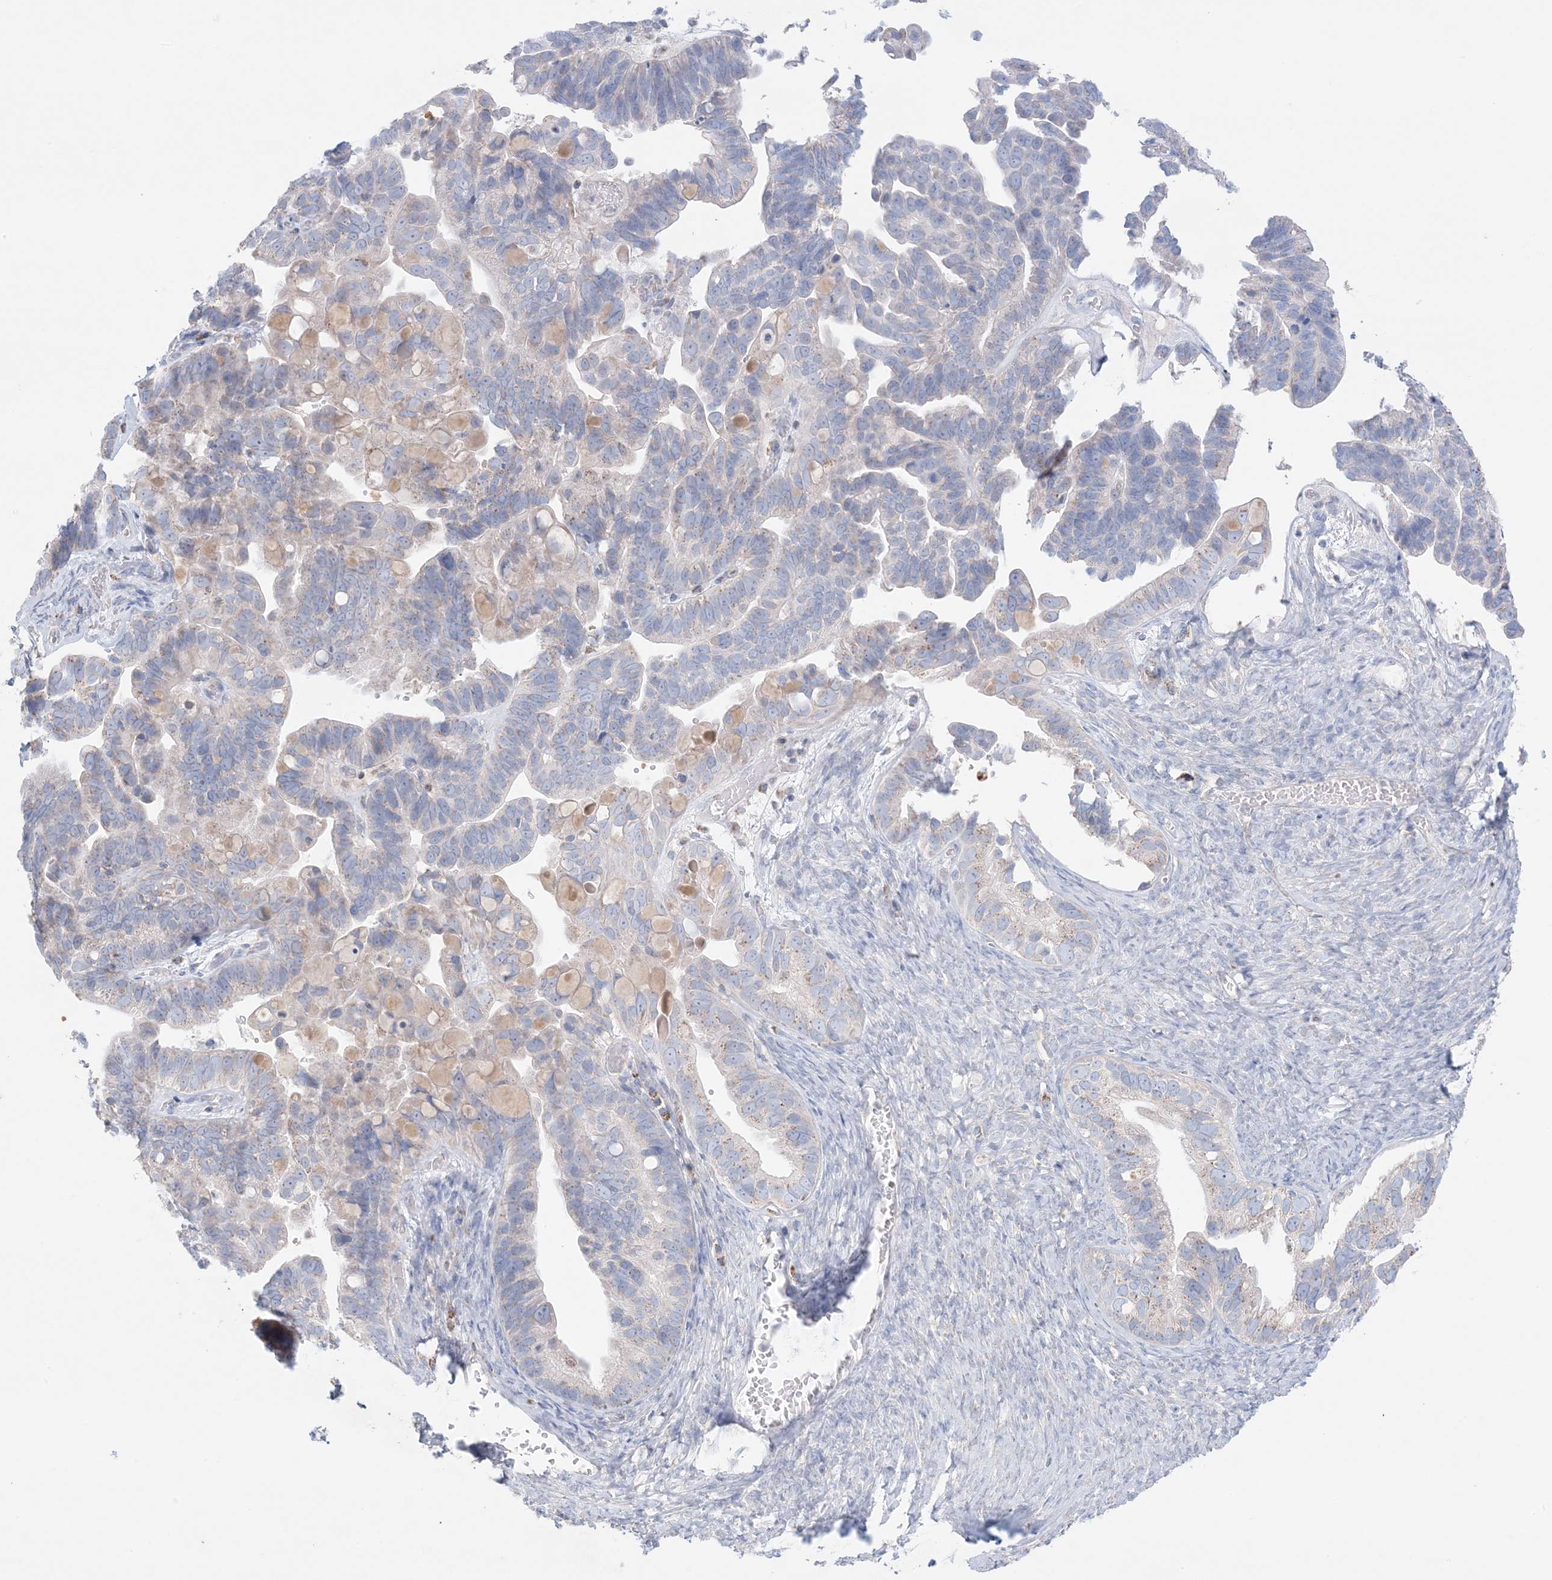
{"staining": {"intensity": "negative", "quantity": "none", "location": "none"}, "tissue": "ovarian cancer", "cell_type": "Tumor cells", "image_type": "cancer", "snomed": [{"axis": "morphology", "description": "Cystadenocarcinoma, serous, NOS"}, {"axis": "topography", "description": "Ovary"}], "caption": "Immunohistochemical staining of ovarian cancer (serous cystadenocarcinoma) reveals no significant expression in tumor cells. The staining is performed using DAB brown chromogen with nuclei counter-stained in using hematoxylin.", "gene": "KCTD6", "patient": {"sex": "female", "age": 56}}